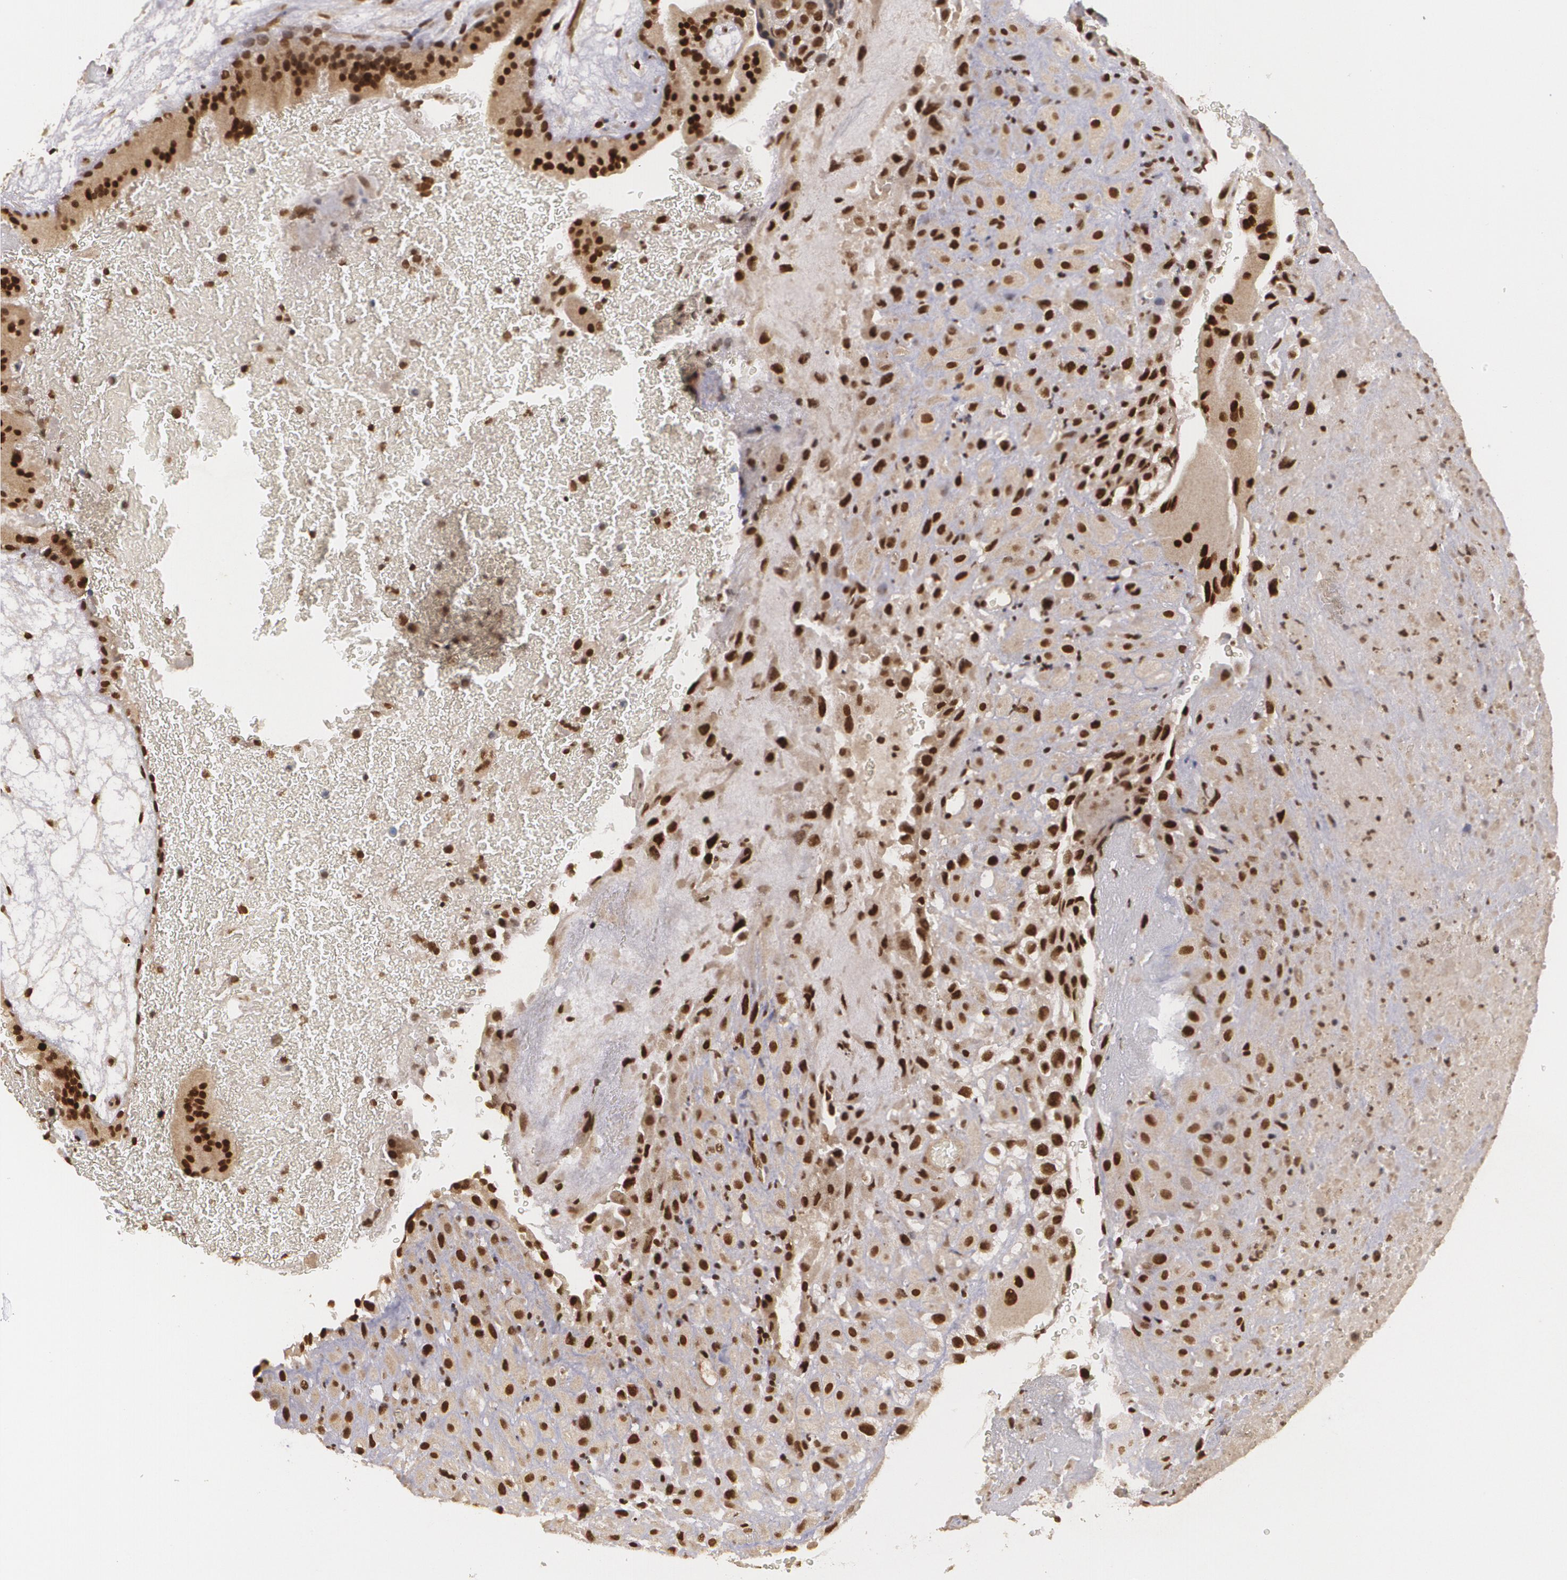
{"staining": {"intensity": "strong", "quantity": ">75%", "location": "nuclear"}, "tissue": "placenta", "cell_type": "Decidual cells", "image_type": "normal", "snomed": [{"axis": "morphology", "description": "Normal tissue, NOS"}, {"axis": "topography", "description": "Placenta"}], "caption": "Brown immunohistochemical staining in benign placenta shows strong nuclear staining in approximately >75% of decidual cells.", "gene": "RXRB", "patient": {"sex": "female", "age": 19}}